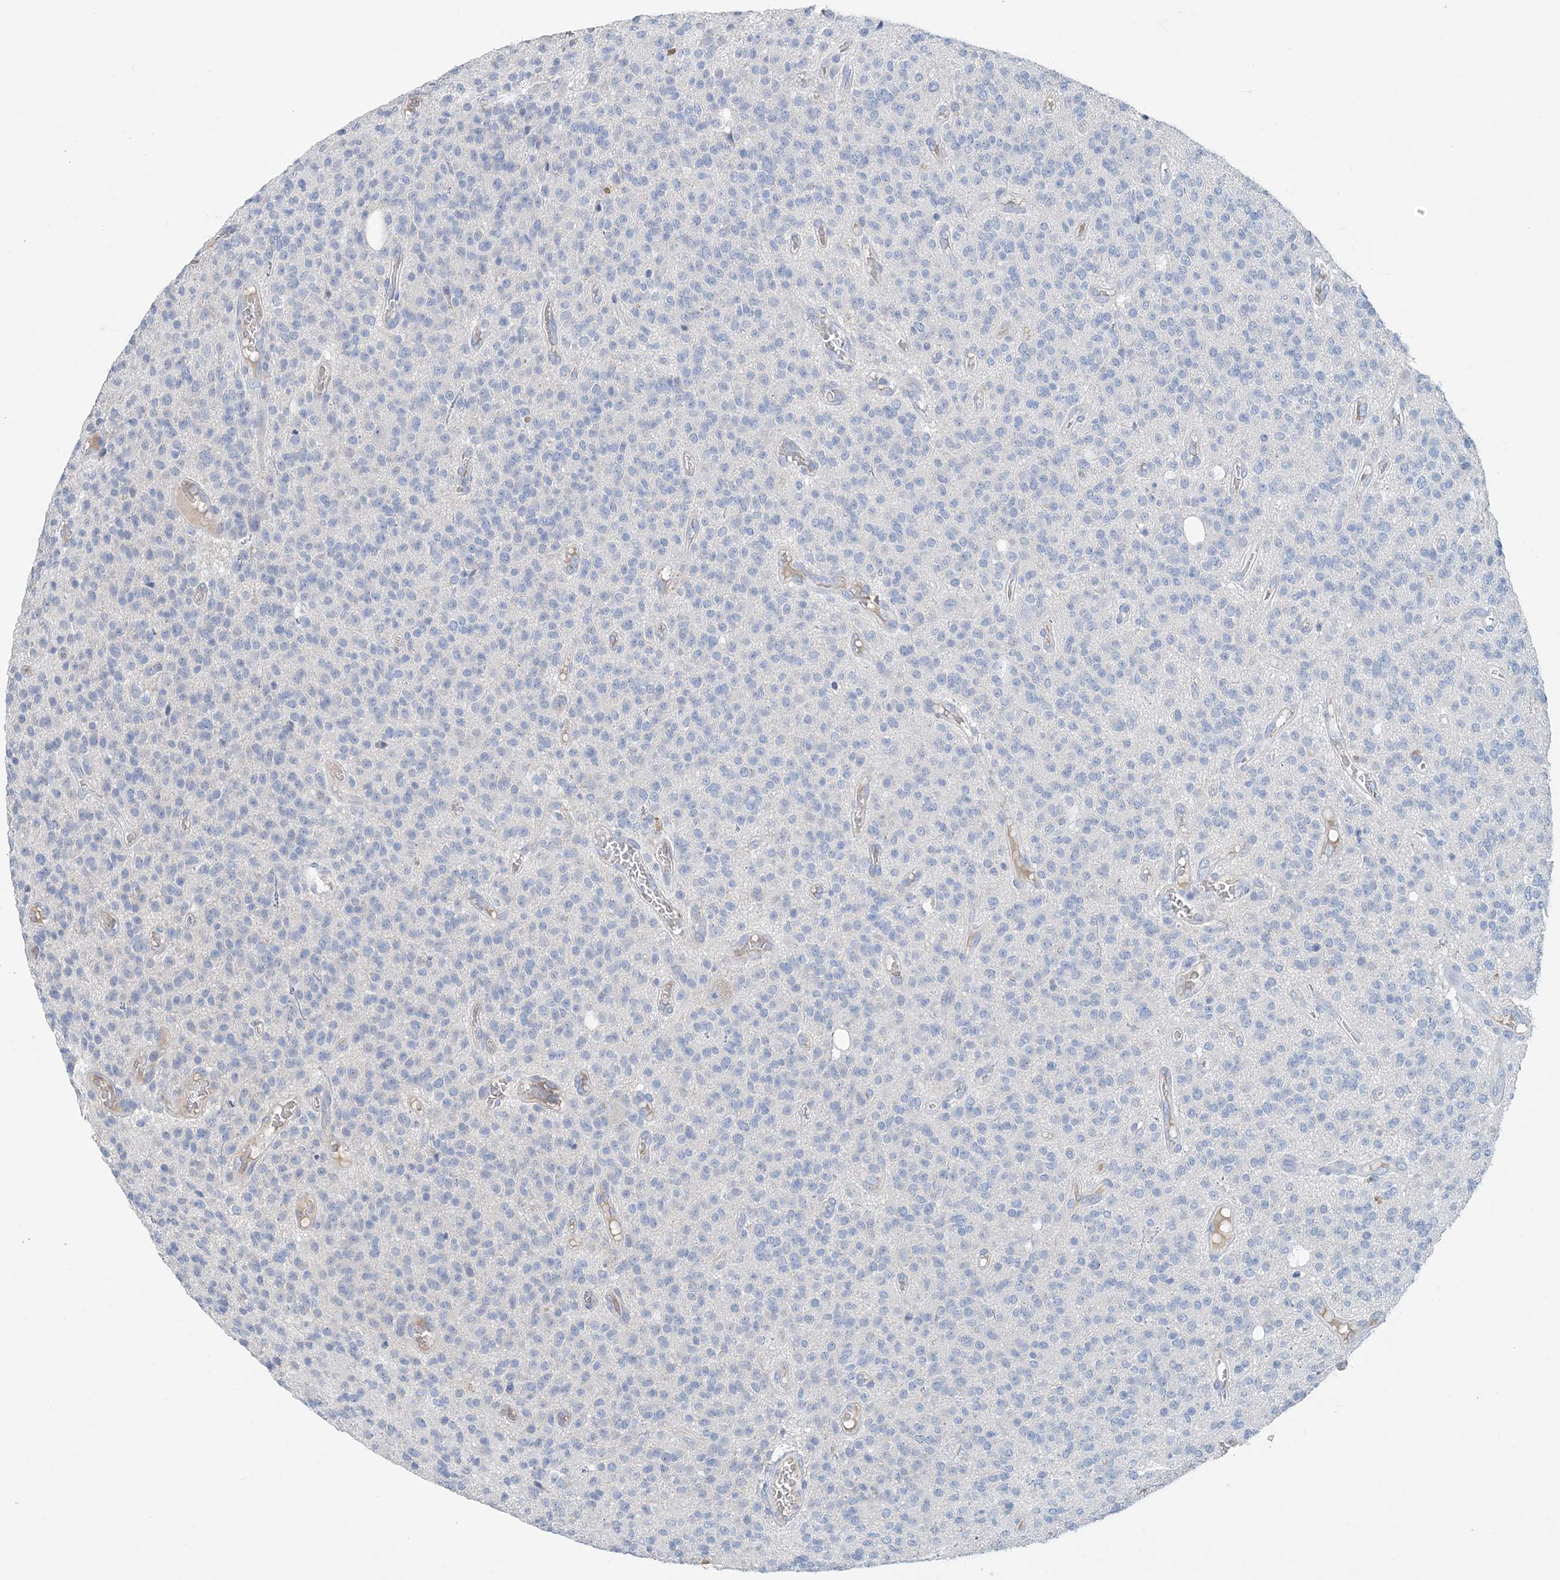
{"staining": {"intensity": "negative", "quantity": "none", "location": "none"}, "tissue": "glioma", "cell_type": "Tumor cells", "image_type": "cancer", "snomed": [{"axis": "morphology", "description": "Glioma, malignant, High grade"}, {"axis": "topography", "description": "Brain"}], "caption": "The photomicrograph displays no staining of tumor cells in glioma.", "gene": "CTRL", "patient": {"sex": "male", "age": 34}}